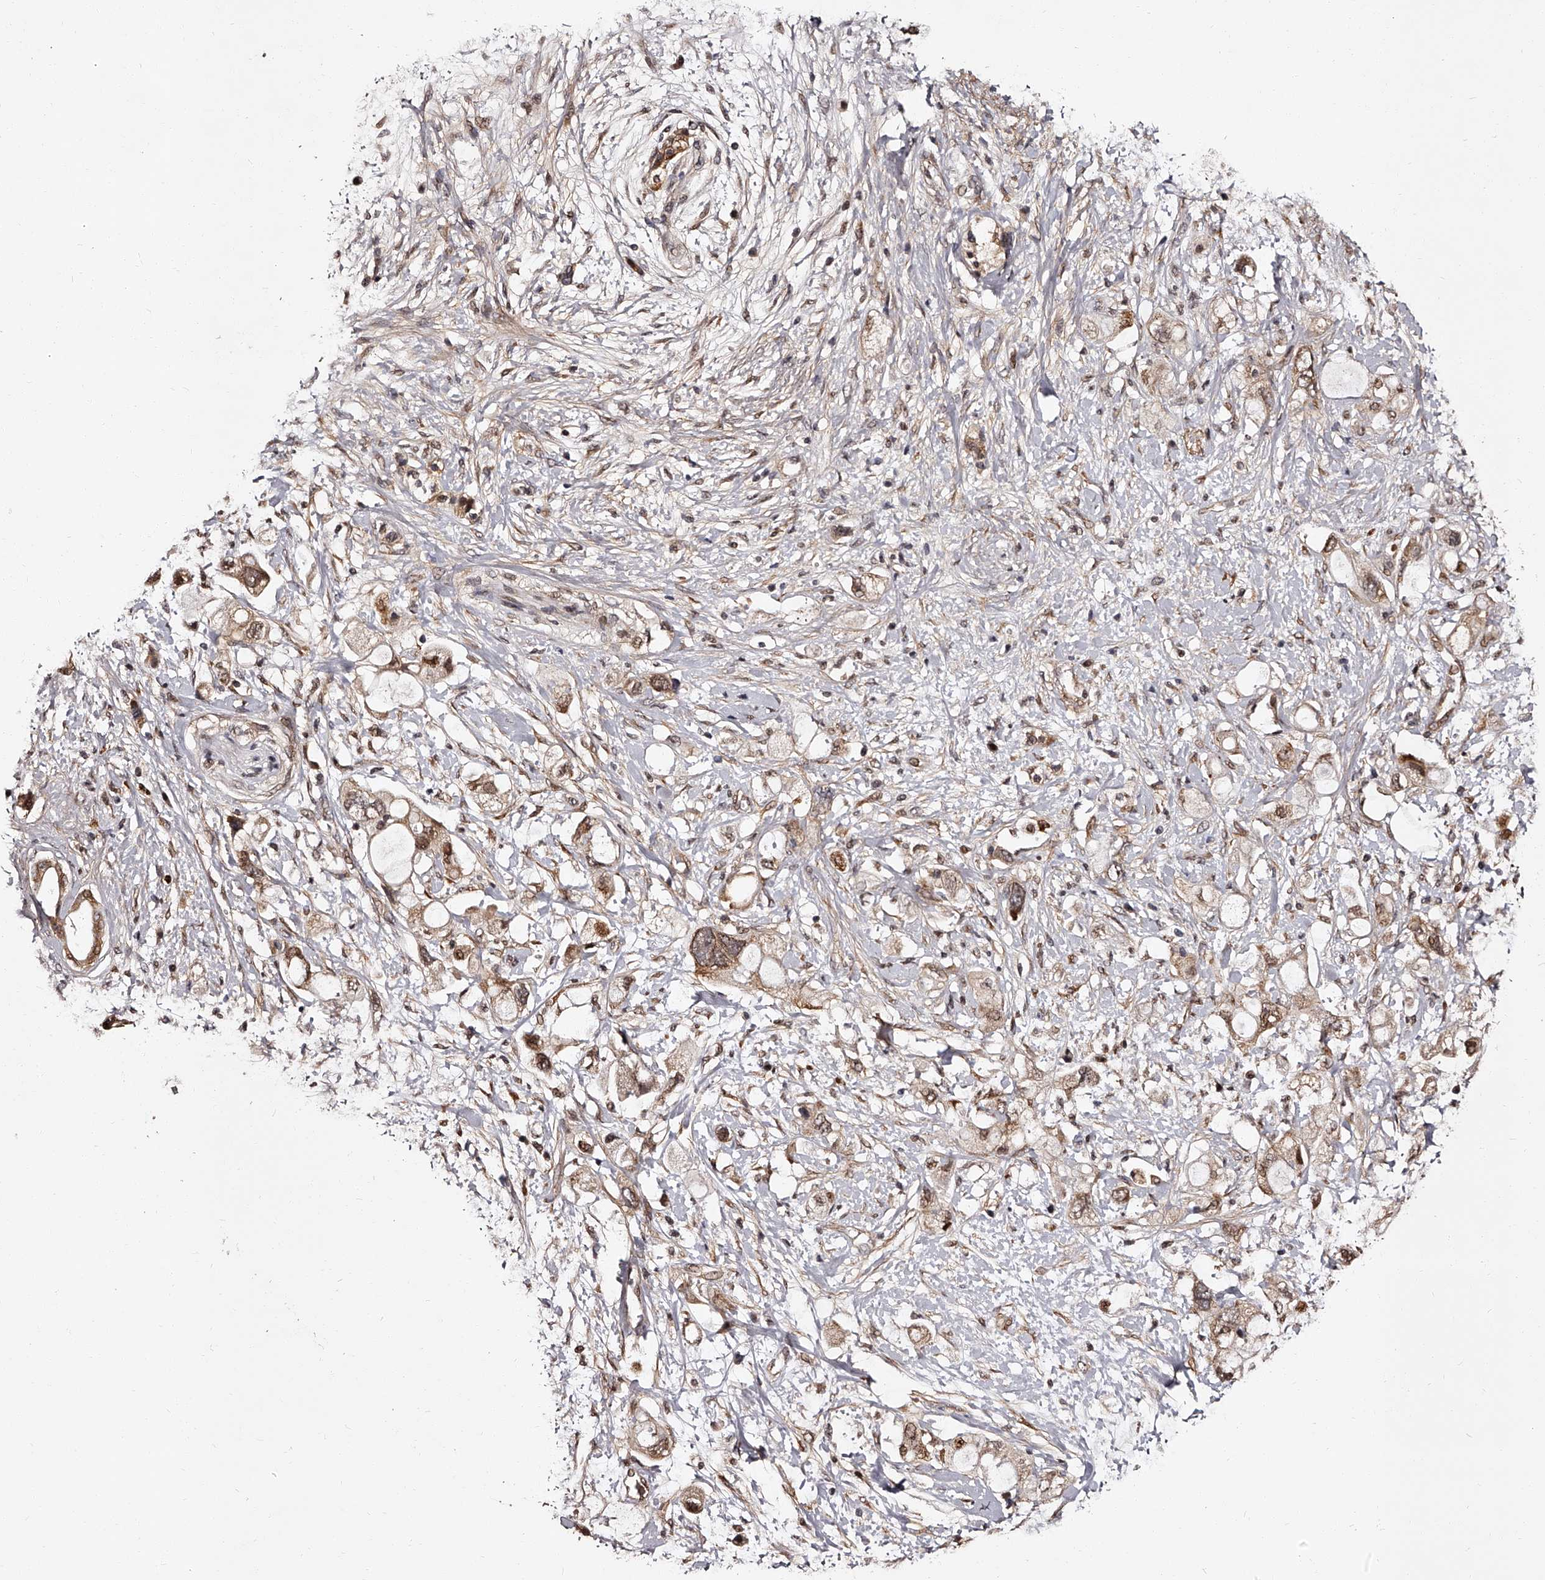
{"staining": {"intensity": "moderate", "quantity": ">75%", "location": "cytoplasmic/membranous,nuclear"}, "tissue": "pancreatic cancer", "cell_type": "Tumor cells", "image_type": "cancer", "snomed": [{"axis": "morphology", "description": "Adenocarcinoma, NOS"}, {"axis": "topography", "description": "Pancreas"}], "caption": "Immunohistochemical staining of human pancreatic cancer (adenocarcinoma) reveals medium levels of moderate cytoplasmic/membranous and nuclear staining in about >75% of tumor cells.", "gene": "RSC1A1", "patient": {"sex": "female", "age": 56}}